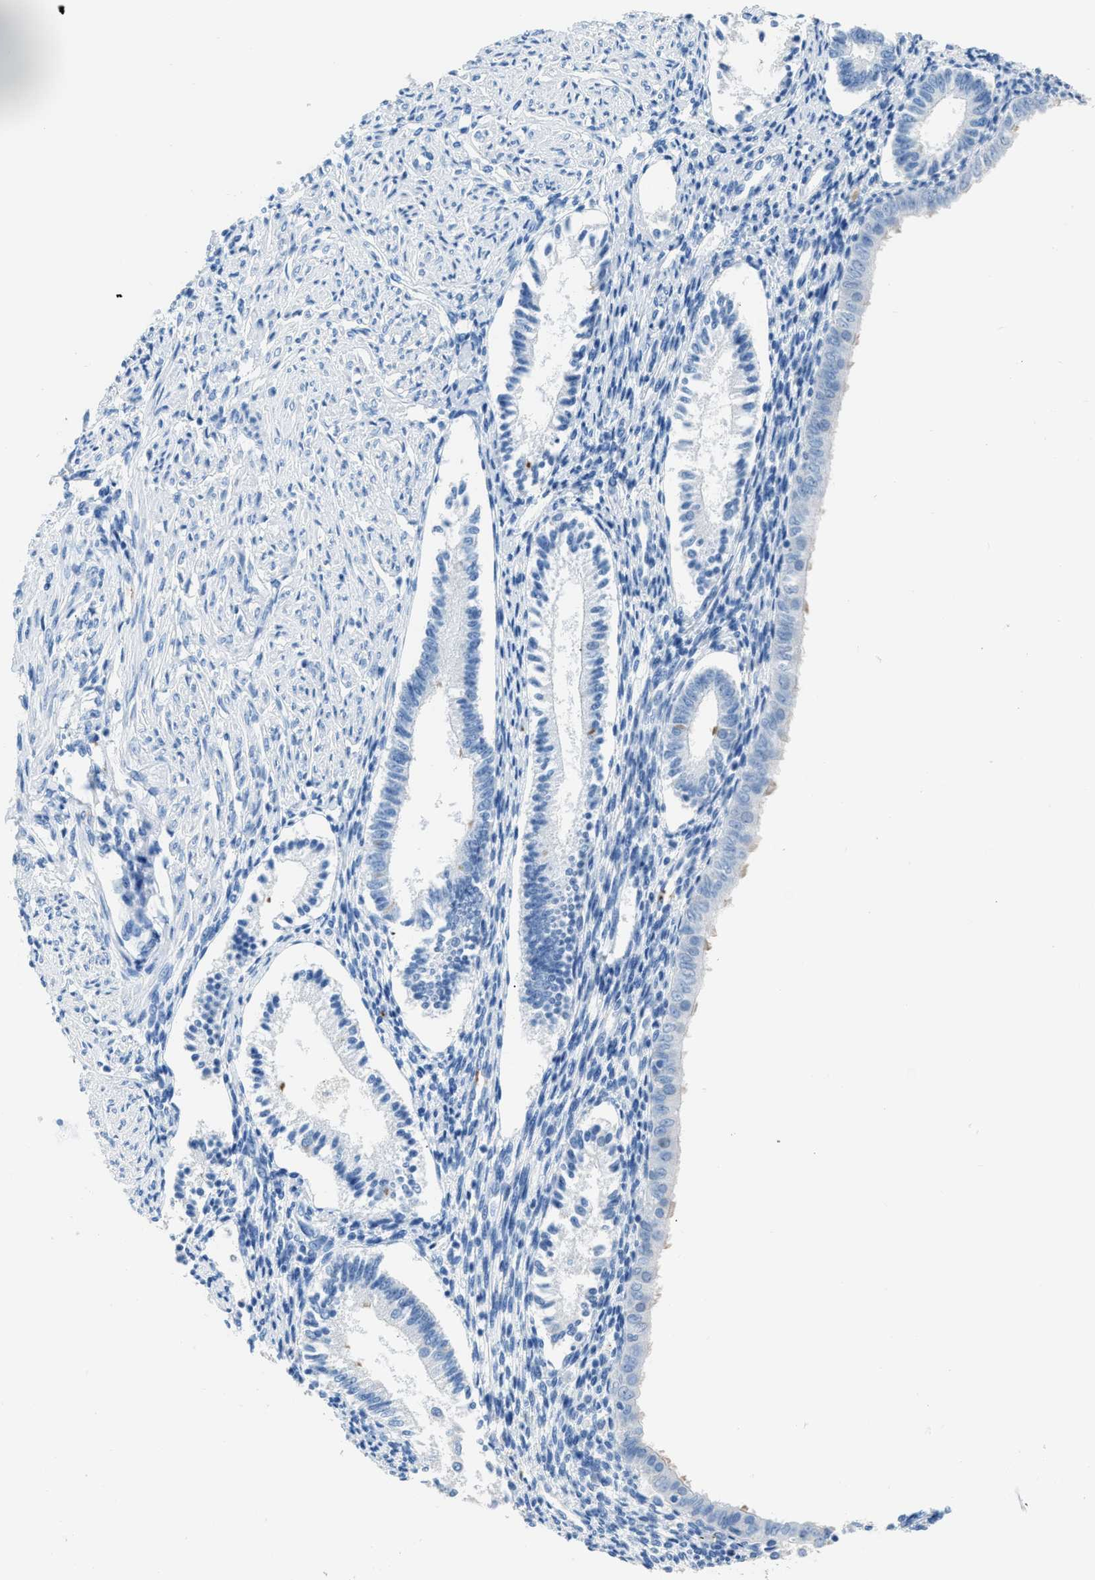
{"staining": {"intensity": "negative", "quantity": "none", "location": "none"}, "tissue": "endometrium", "cell_type": "Cells in endometrial stroma", "image_type": "normal", "snomed": [{"axis": "morphology", "description": "Normal tissue, NOS"}, {"axis": "topography", "description": "Endometrium"}], "caption": "High magnification brightfield microscopy of normal endometrium stained with DAB (brown) and counterstained with hematoxylin (blue): cells in endometrial stroma show no significant positivity.", "gene": "FAIM2", "patient": {"sex": "female", "age": 42}}